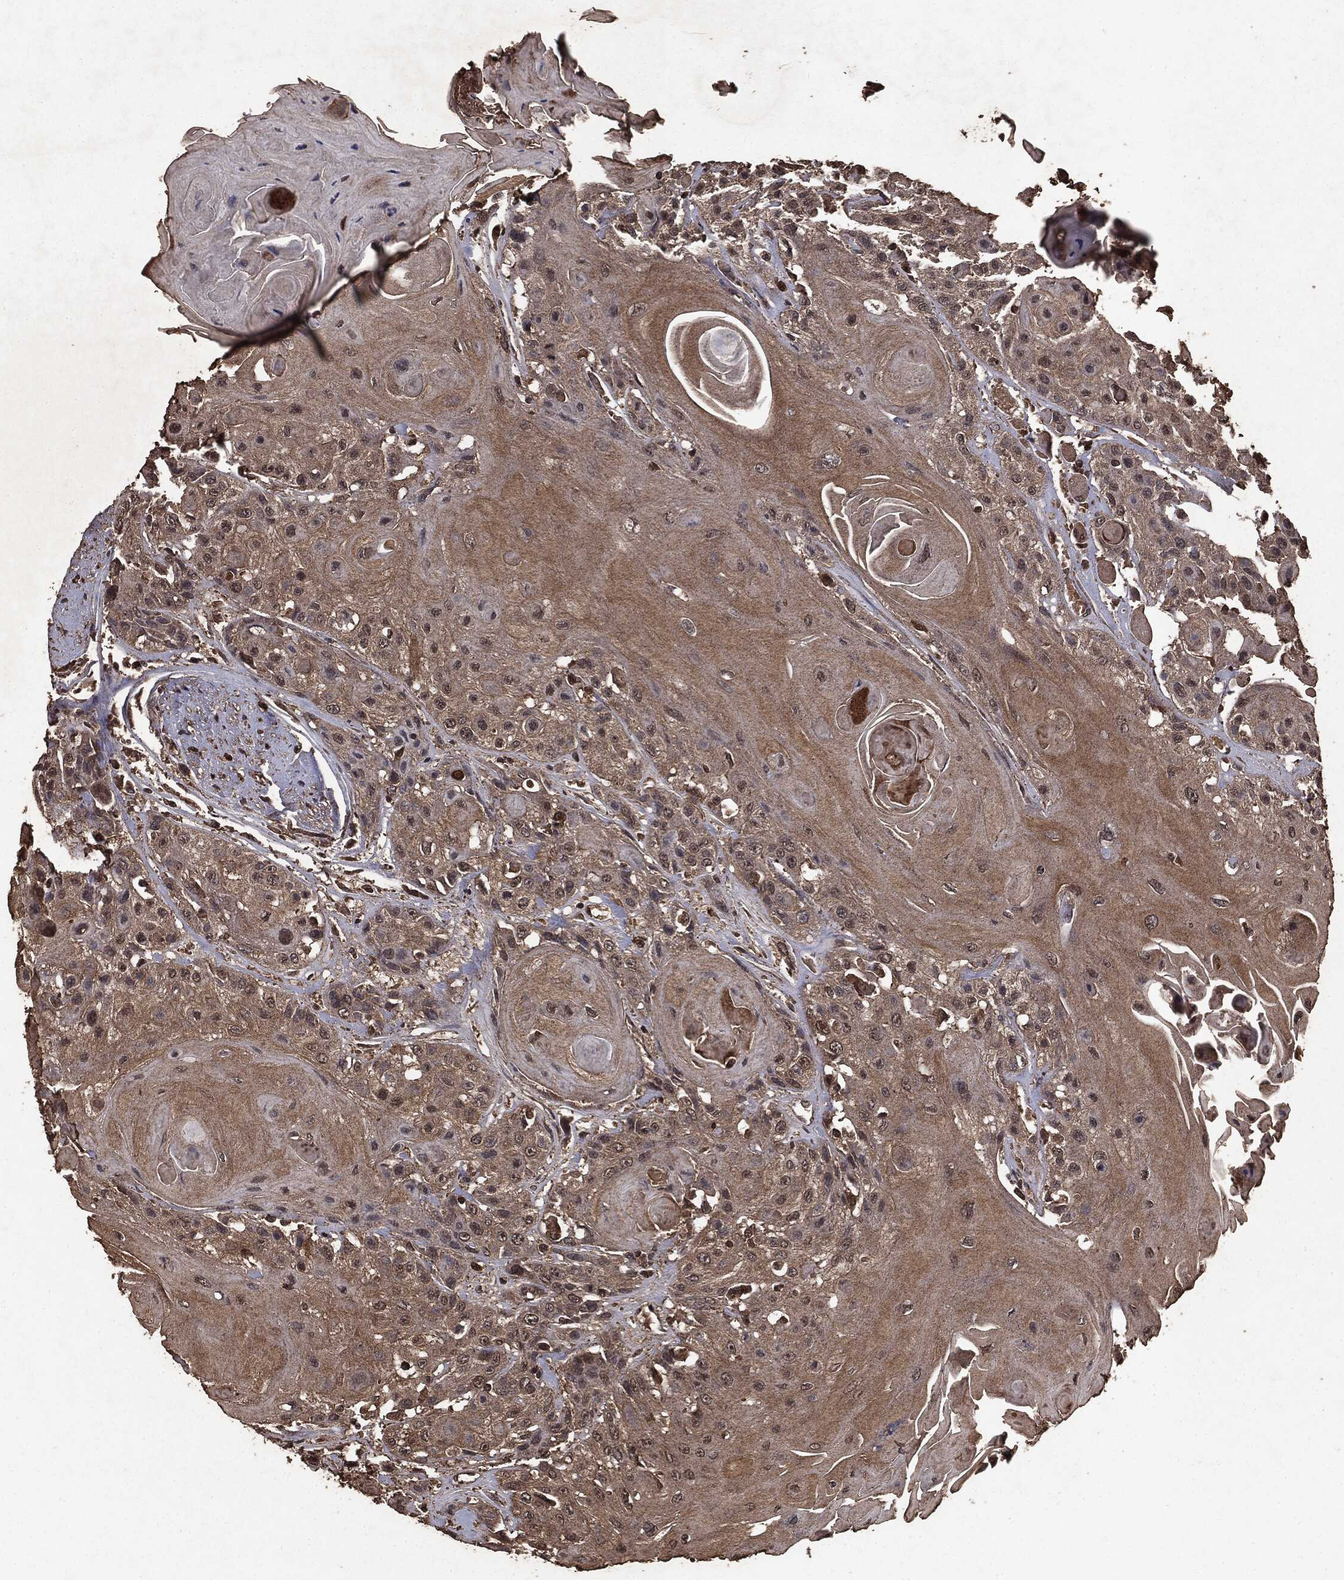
{"staining": {"intensity": "weak", "quantity": ">75%", "location": "cytoplasmic/membranous"}, "tissue": "head and neck cancer", "cell_type": "Tumor cells", "image_type": "cancer", "snomed": [{"axis": "morphology", "description": "Squamous cell carcinoma, NOS"}, {"axis": "topography", "description": "Head-Neck"}], "caption": "The immunohistochemical stain shows weak cytoplasmic/membranous expression in tumor cells of head and neck squamous cell carcinoma tissue.", "gene": "NME1", "patient": {"sex": "female", "age": 59}}